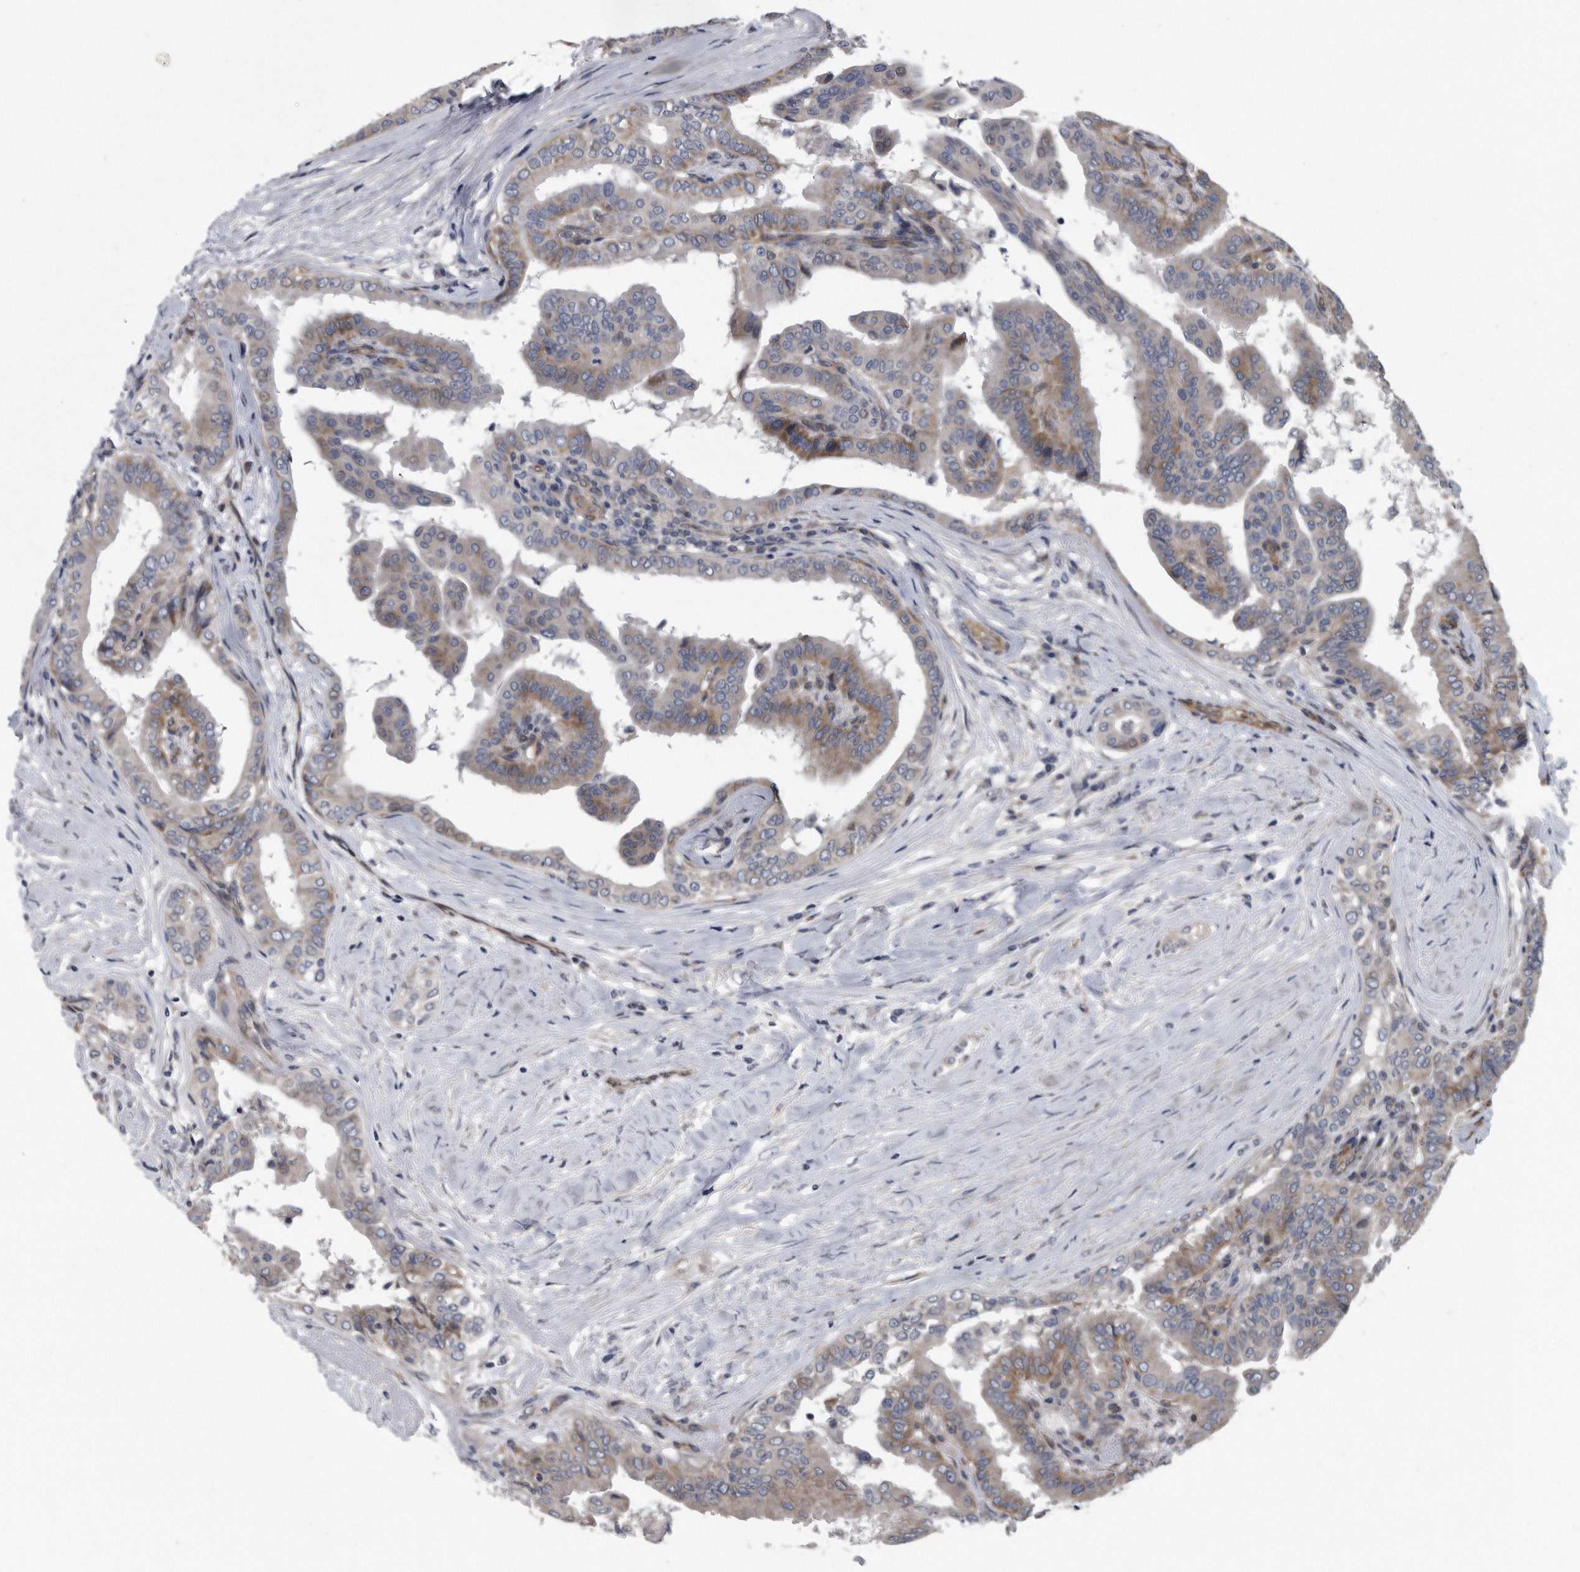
{"staining": {"intensity": "weak", "quantity": "<25%", "location": "cytoplasmic/membranous"}, "tissue": "thyroid cancer", "cell_type": "Tumor cells", "image_type": "cancer", "snomed": [{"axis": "morphology", "description": "Papillary adenocarcinoma, NOS"}, {"axis": "topography", "description": "Thyroid gland"}], "caption": "The photomicrograph demonstrates no staining of tumor cells in thyroid cancer (papillary adenocarcinoma).", "gene": "ARMCX1", "patient": {"sex": "male", "age": 33}}